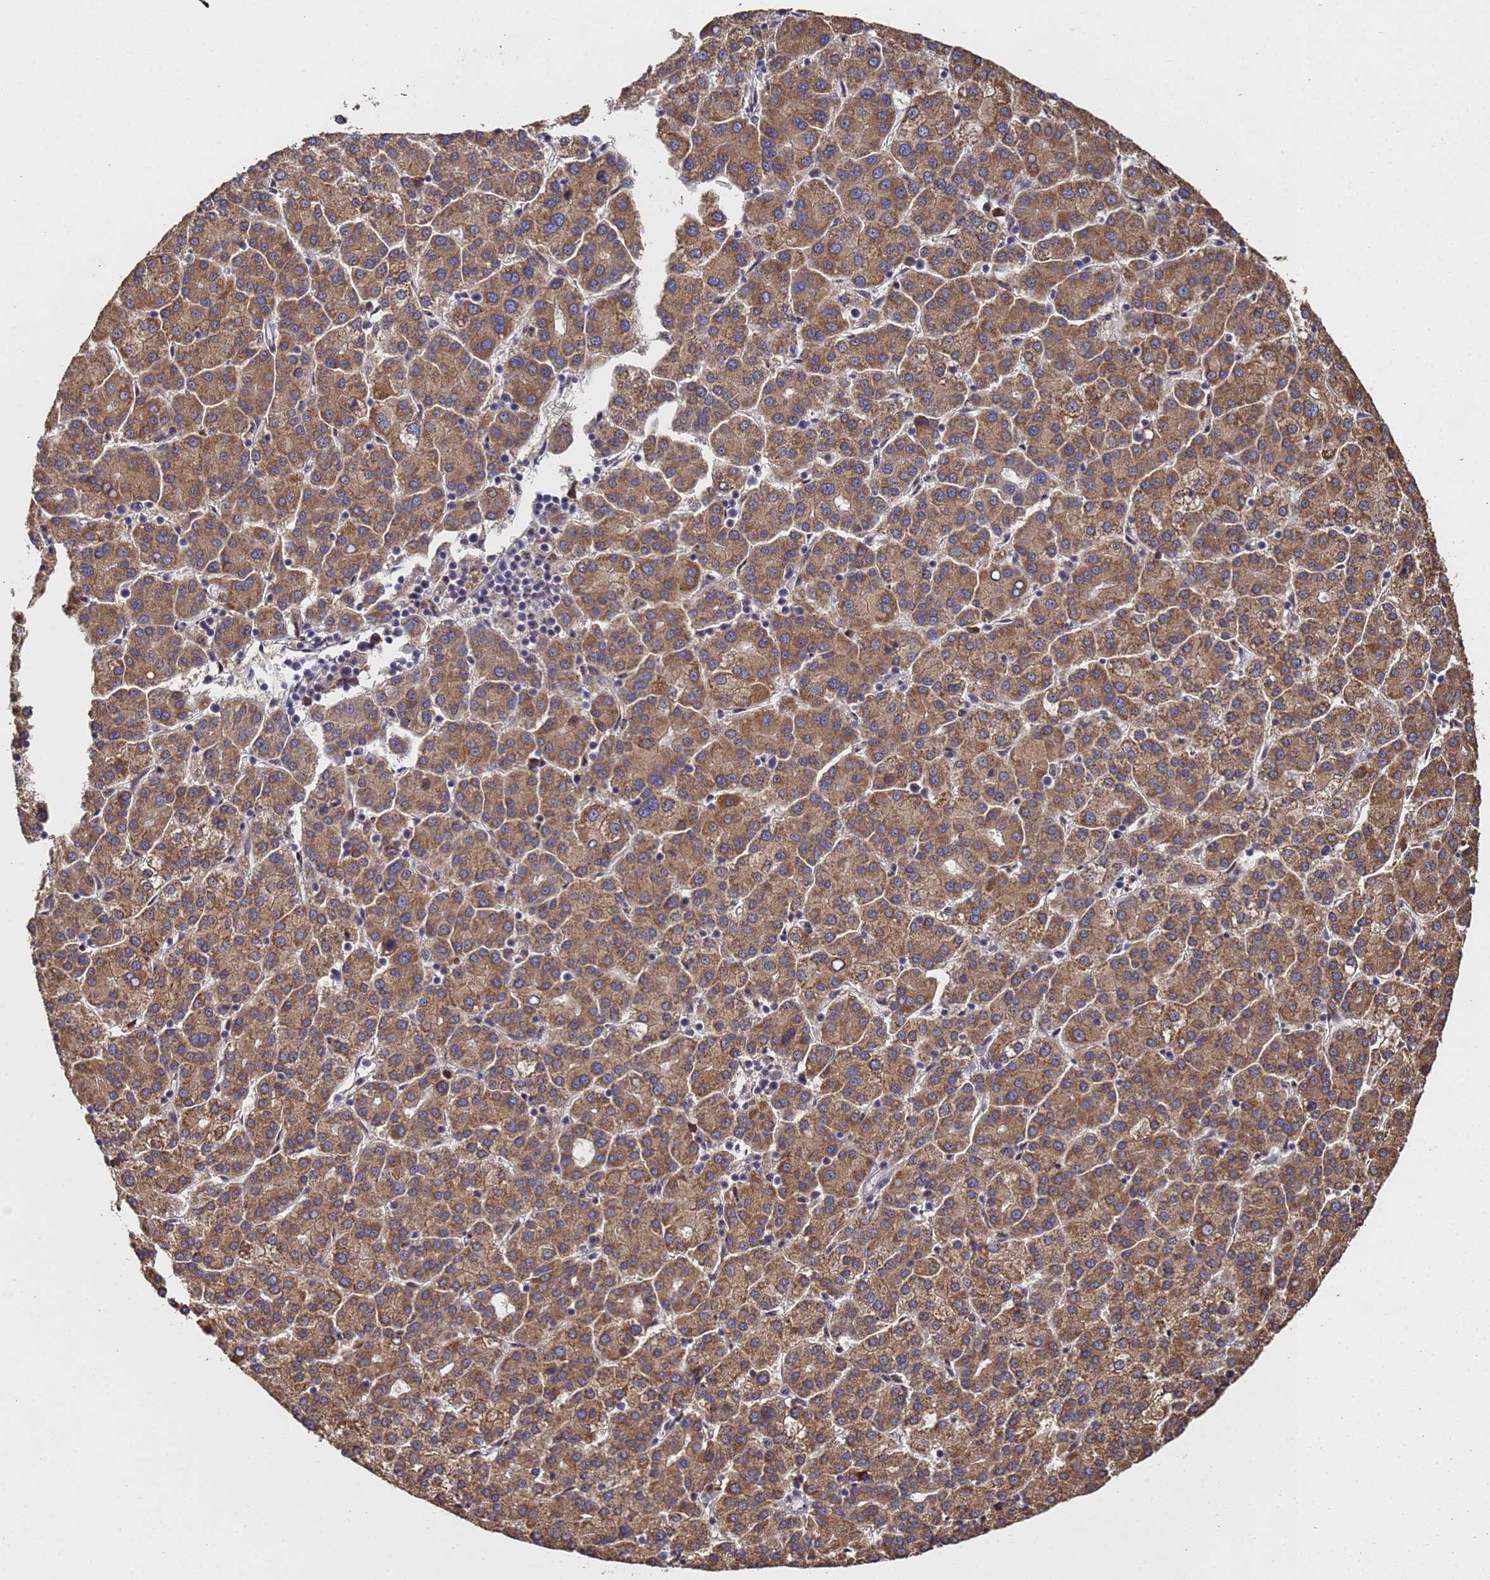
{"staining": {"intensity": "moderate", "quantity": ">75%", "location": "cytoplasmic/membranous"}, "tissue": "liver cancer", "cell_type": "Tumor cells", "image_type": "cancer", "snomed": [{"axis": "morphology", "description": "Carcinoma, Hepatocellular, NOS"}, {"axis": "topography", "description": "Liver"}], "caption": "This micrograph demonstrates liver cancer (hepatocellular carcinoma) stained with immunohistochemistry (IHC) to label a protein in brown. The cytoplasmic/membranous of tumor cells show moderate positivity for the protein. Nuclei are counter-stained blue.", "gene": "SECISBP2", "patient": {"sex": "female", "age": 58}}